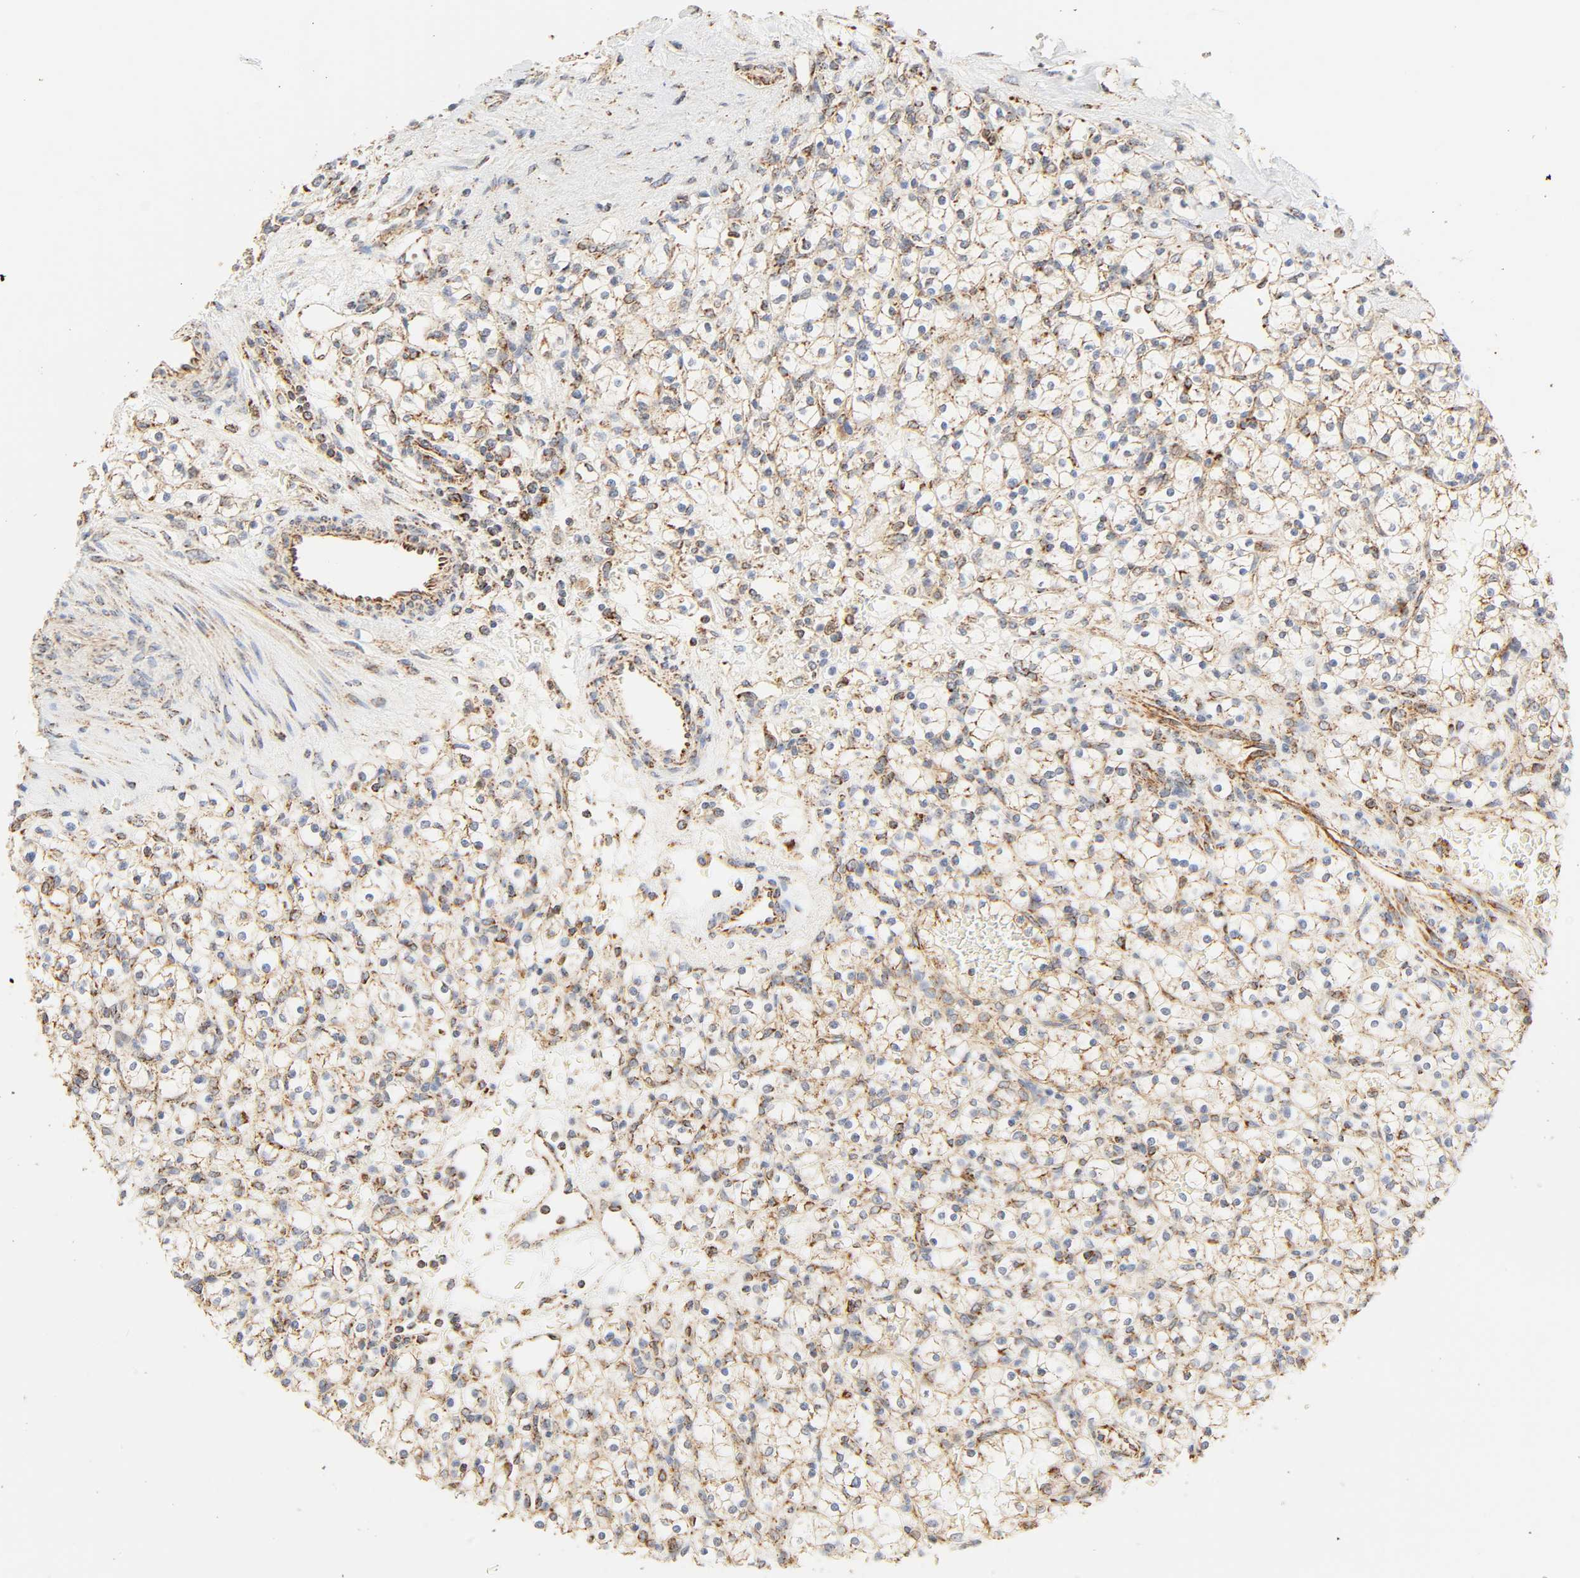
{"staining": {"intensity": "moderate", "quantity": ">75%", "location": "cytoplasmic/membranous"}, "tissue": "renal cancer", "cell_type": "Tumor cells", "image_type": "cancer", "snomed": [{"axis": "morphology", "description": "Normal tissue, NOS"}, {"axis": "morphology", "description": "Adenocarcinoma, NOS"}, {"axis": "topography", "description": "Kidney"}], "caption": "DAB (3,3'-diaminobenzidine) immunohistochemical staining of renal cancer (adenocarcinoma) exhibits moderate cytoplasmic/membranous protein expression in approximately >75% of tumor cells.", "gene": "ZMAT5", "patient": {"sex": "female", "age": 55}}